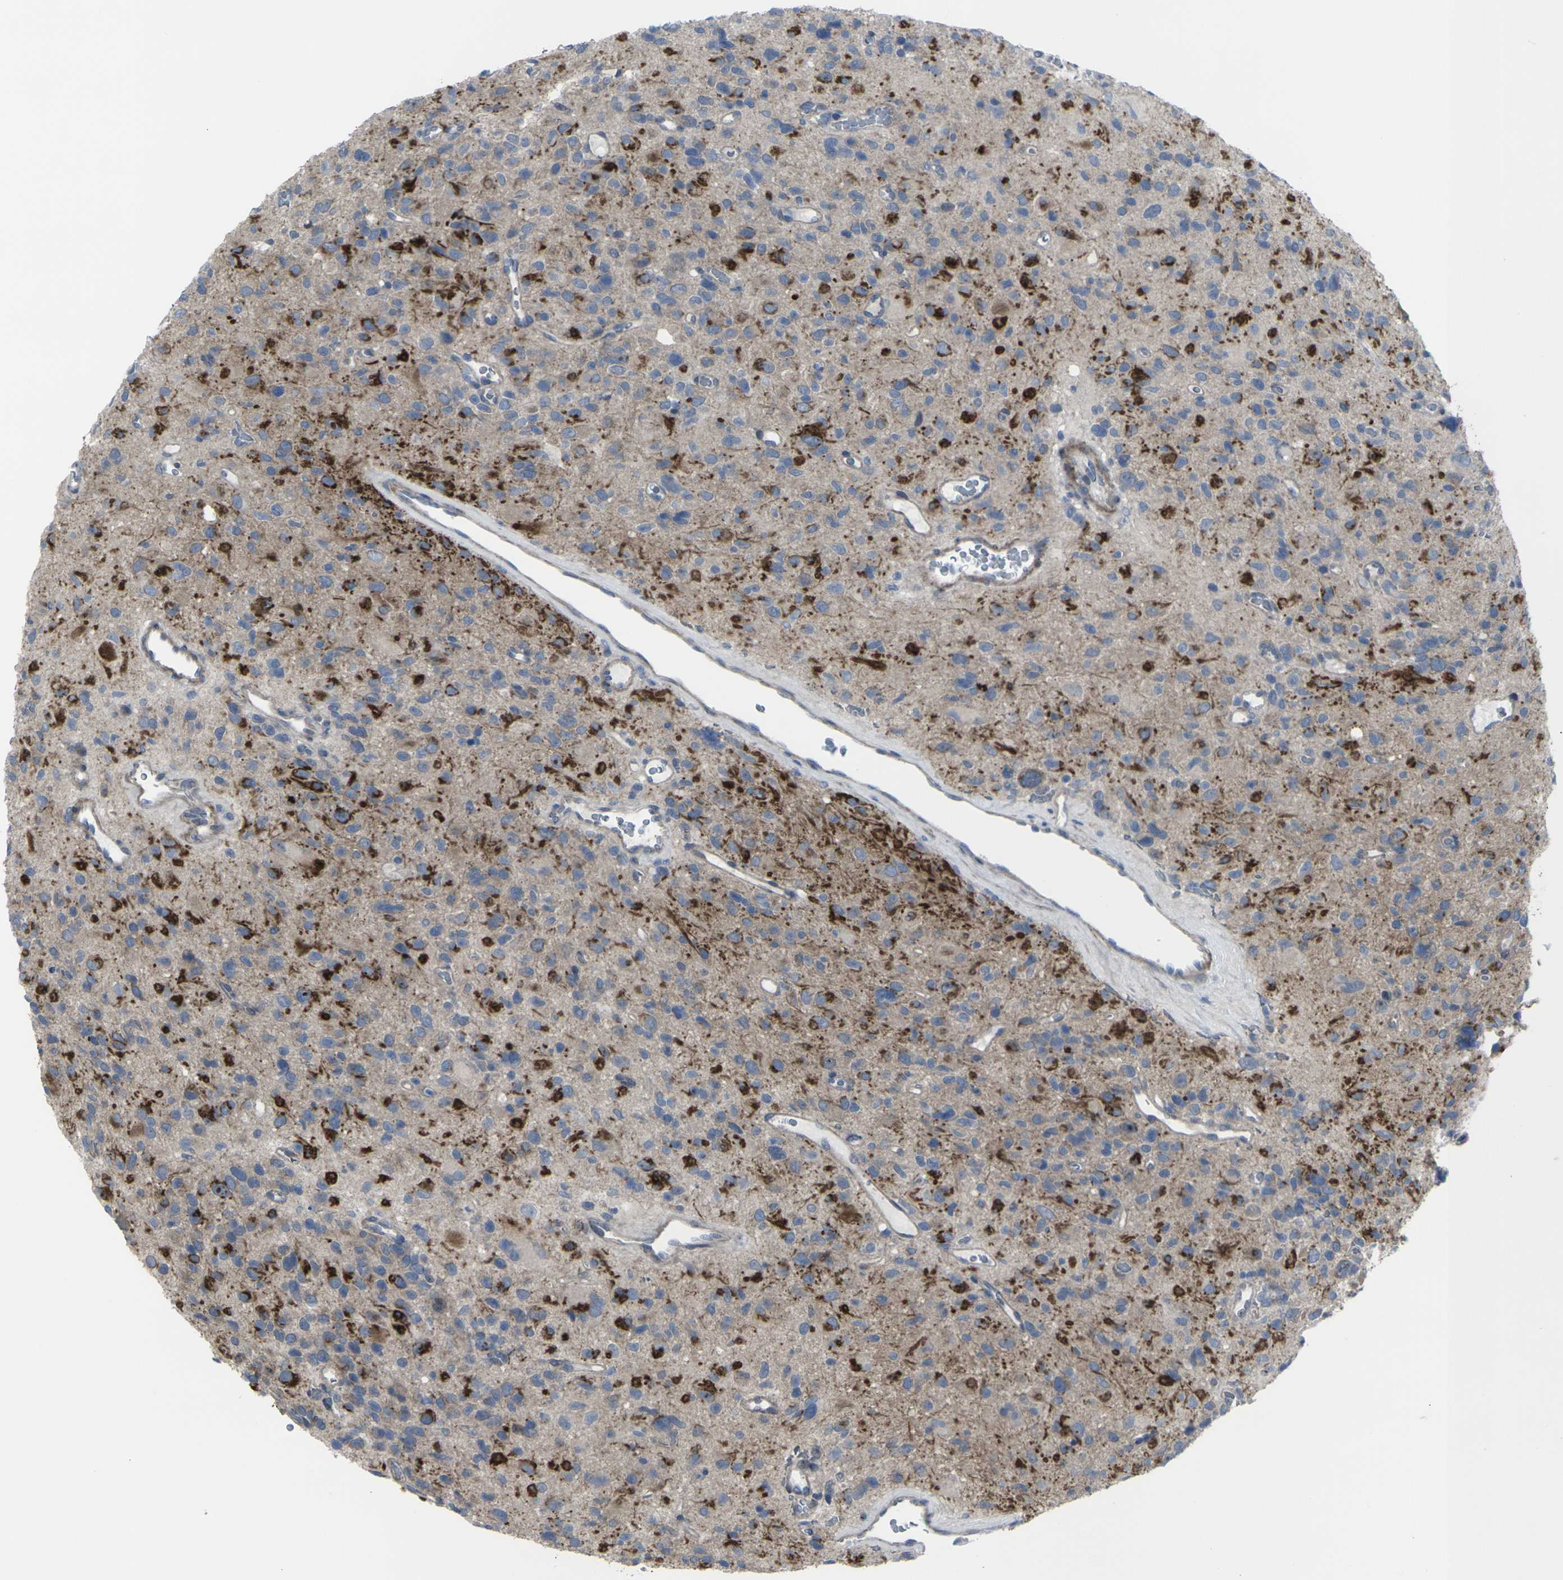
{"staining": {"intensity": "strong", "quantity": "25%-75%", "location": "cytoplasmic/membranous"}, "tissue": "glioma", "cell_type": "Tumor cells", "image_type": "cancer", "snomed": [{"axis": "morphology", "description": "Glioma, malignant, High grade"}, {"axis": "topography", "description": "Brain"}], "caption": "Tumor cells demonstrate high levels of strong cytoplasmic/membranous positivity in about 25%-75% of cells in malignant high-grade glioma.", "gene": "CCR10", "patient": {"sex": "male", "age": 48}}